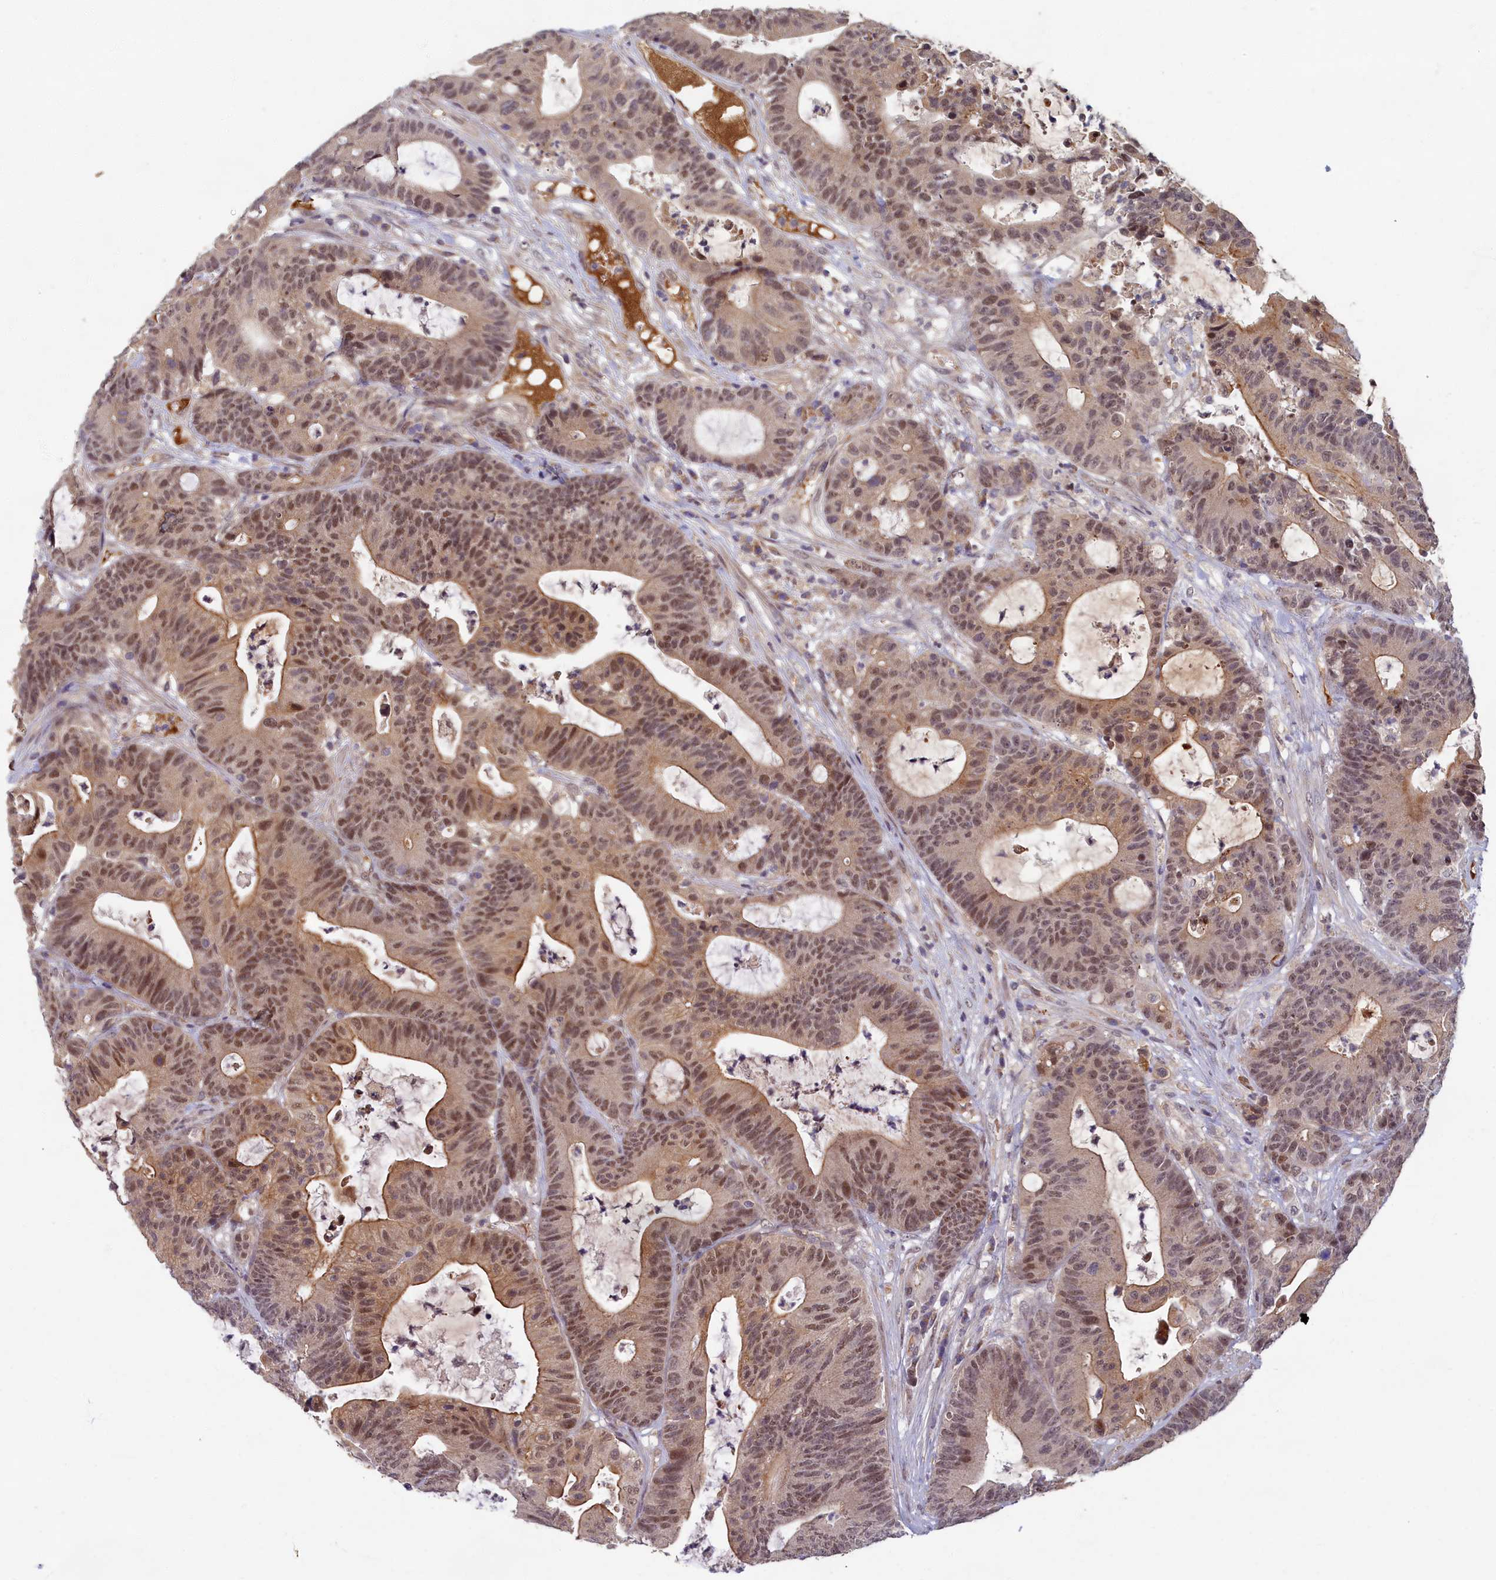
{"staining": {"intensity": "moderate", "quantity": ">75%", "location": "cytoplasmic/membranous,nuclear"}, "tissue": "colorectal cancer", "cell_type": "Tumor cells", "image_type": "cancer", "snomed": [{"axis": "morphology", "description": "Adenocarcinoma, NOS"}, {"axis": "topography", "description": "Colon"}], "caption": "High-magnification brightfield microscopy of colorectal cancer stained with DAB (3,3'-diaminobenzidine) (brown) and counterstained with hematoxylin (blue). tumor cells exhibit moderate cytoplasmic/membranous and nuclear staining is seen in approximately>75% of cells.", "gene": "EARS2", "patient": {"sex": "female", "age": 84}}